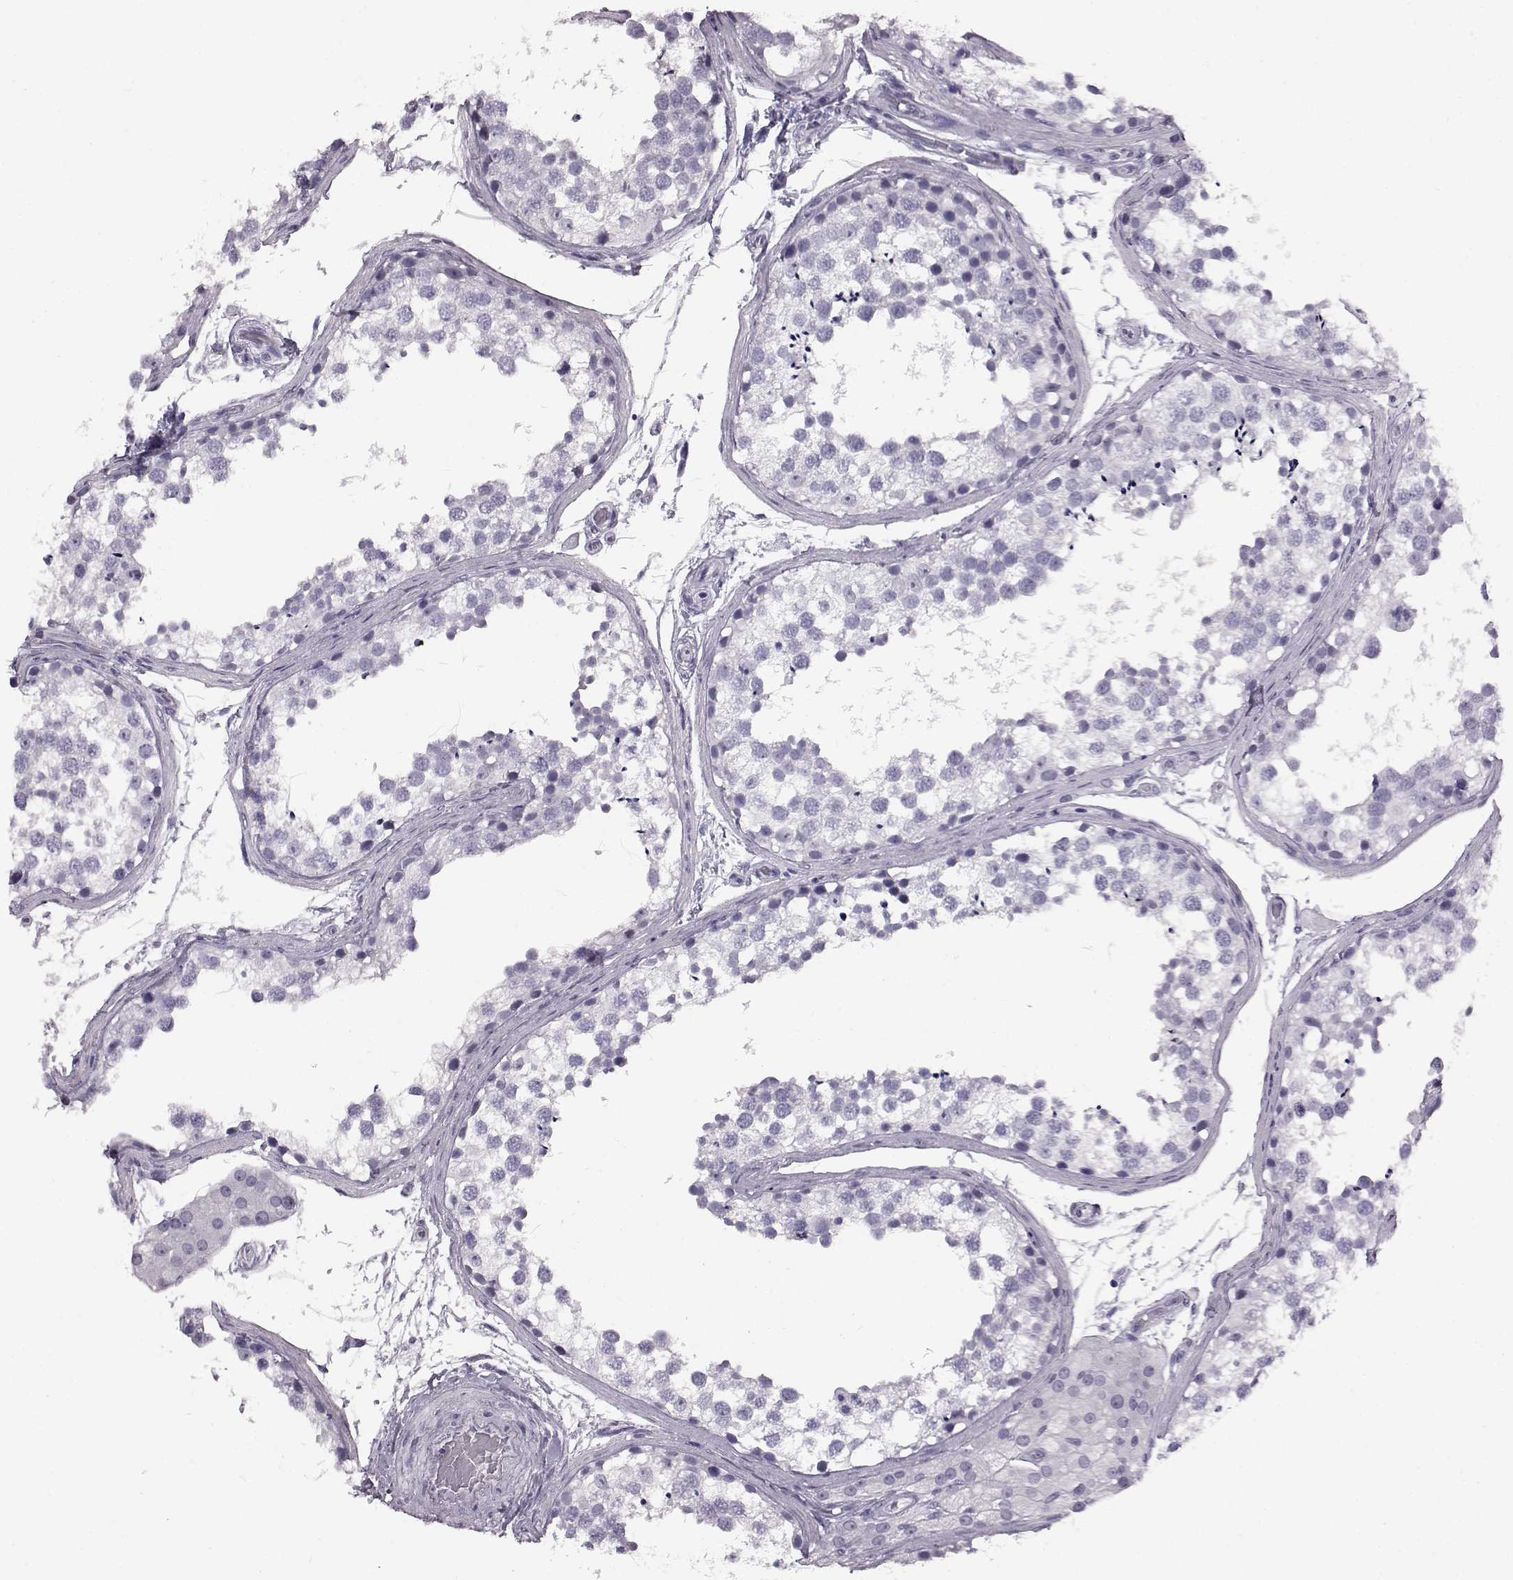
{"staining": {"intensity": "negative", "quantity": "none", "location": "none"}, "tissue": "testis", "cell_type": "Cells in seminiferous ducts", "image_type": "normal", "snomed": [{"axis": "morphology", "description": "Normal tissue, NOS"}, {"axis": "morphology", "description": "Seminoma, NOS"}, {"axis": "topography", "description": "Testis"}], "caption": "Immunohistochemistry (IHC) histopathology image of benign testis stained for a protein (brown), which shows no staining in cells in seminiferous ducts.", "gene": "ADGRG2", "patient": {"sex": "male", "age": 65}}